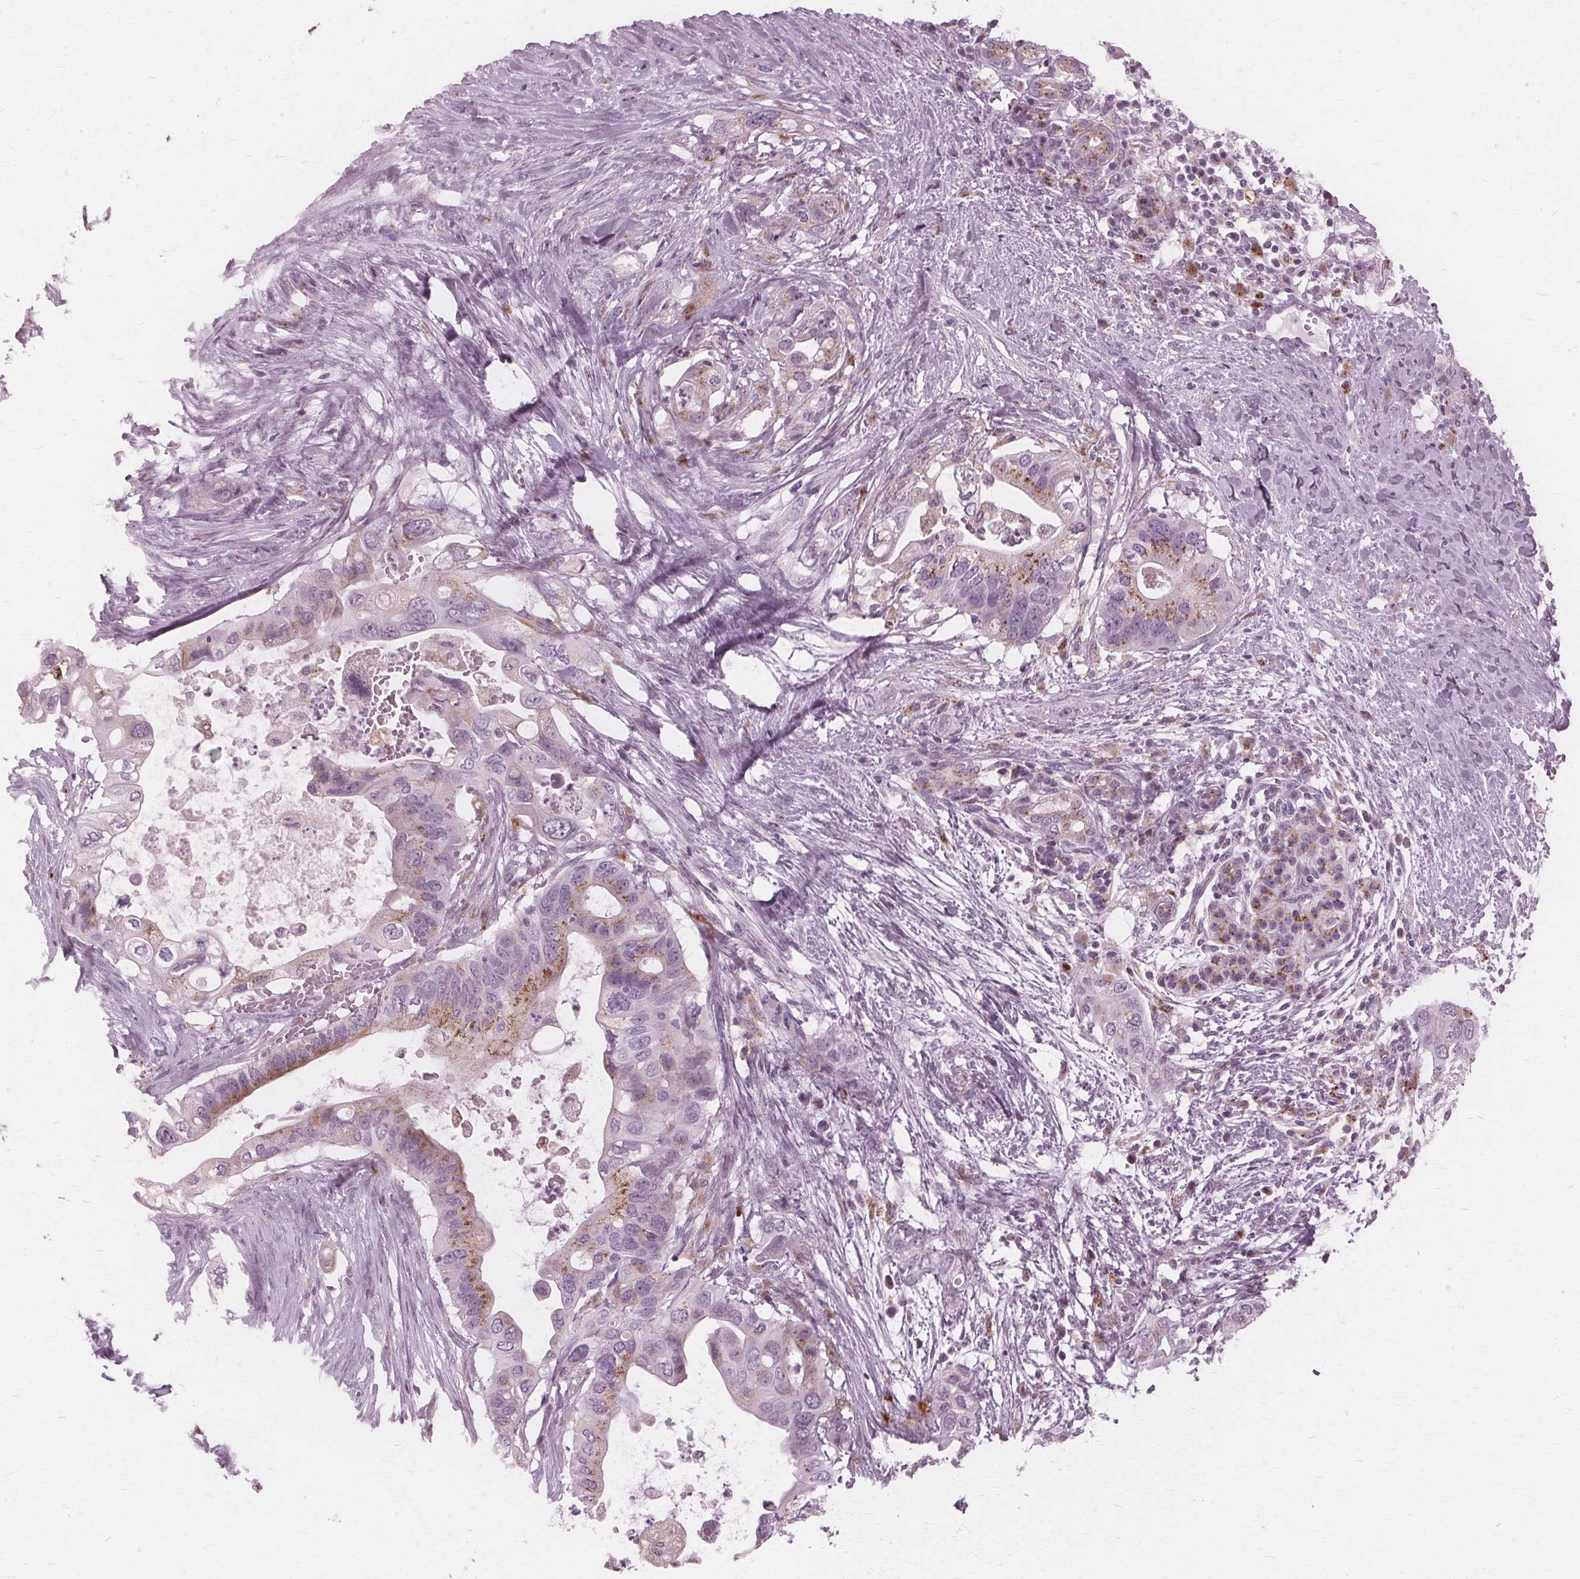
{"staining": {"intensity": "moderate", "quantity": "25%-75%", "location": "cytoplasmic/membranous"}, "tissue": "pancreatic cancer", "cell_type": "Tumor cells", "image_type": "cancer", "snomed": [{"axis": "morphology", "description": "Adenocarcinoma, NOS"}, {"axis": "topography", "description": "Pancreas"}], "caption": "A brown stain labels moderate cytoplasmic/membranous staining of a protein in human adenocarcinoma (pancreatic) tumor cells.", "gene": "DNASE2", "patient": {"sex": "female", "age": 72}}